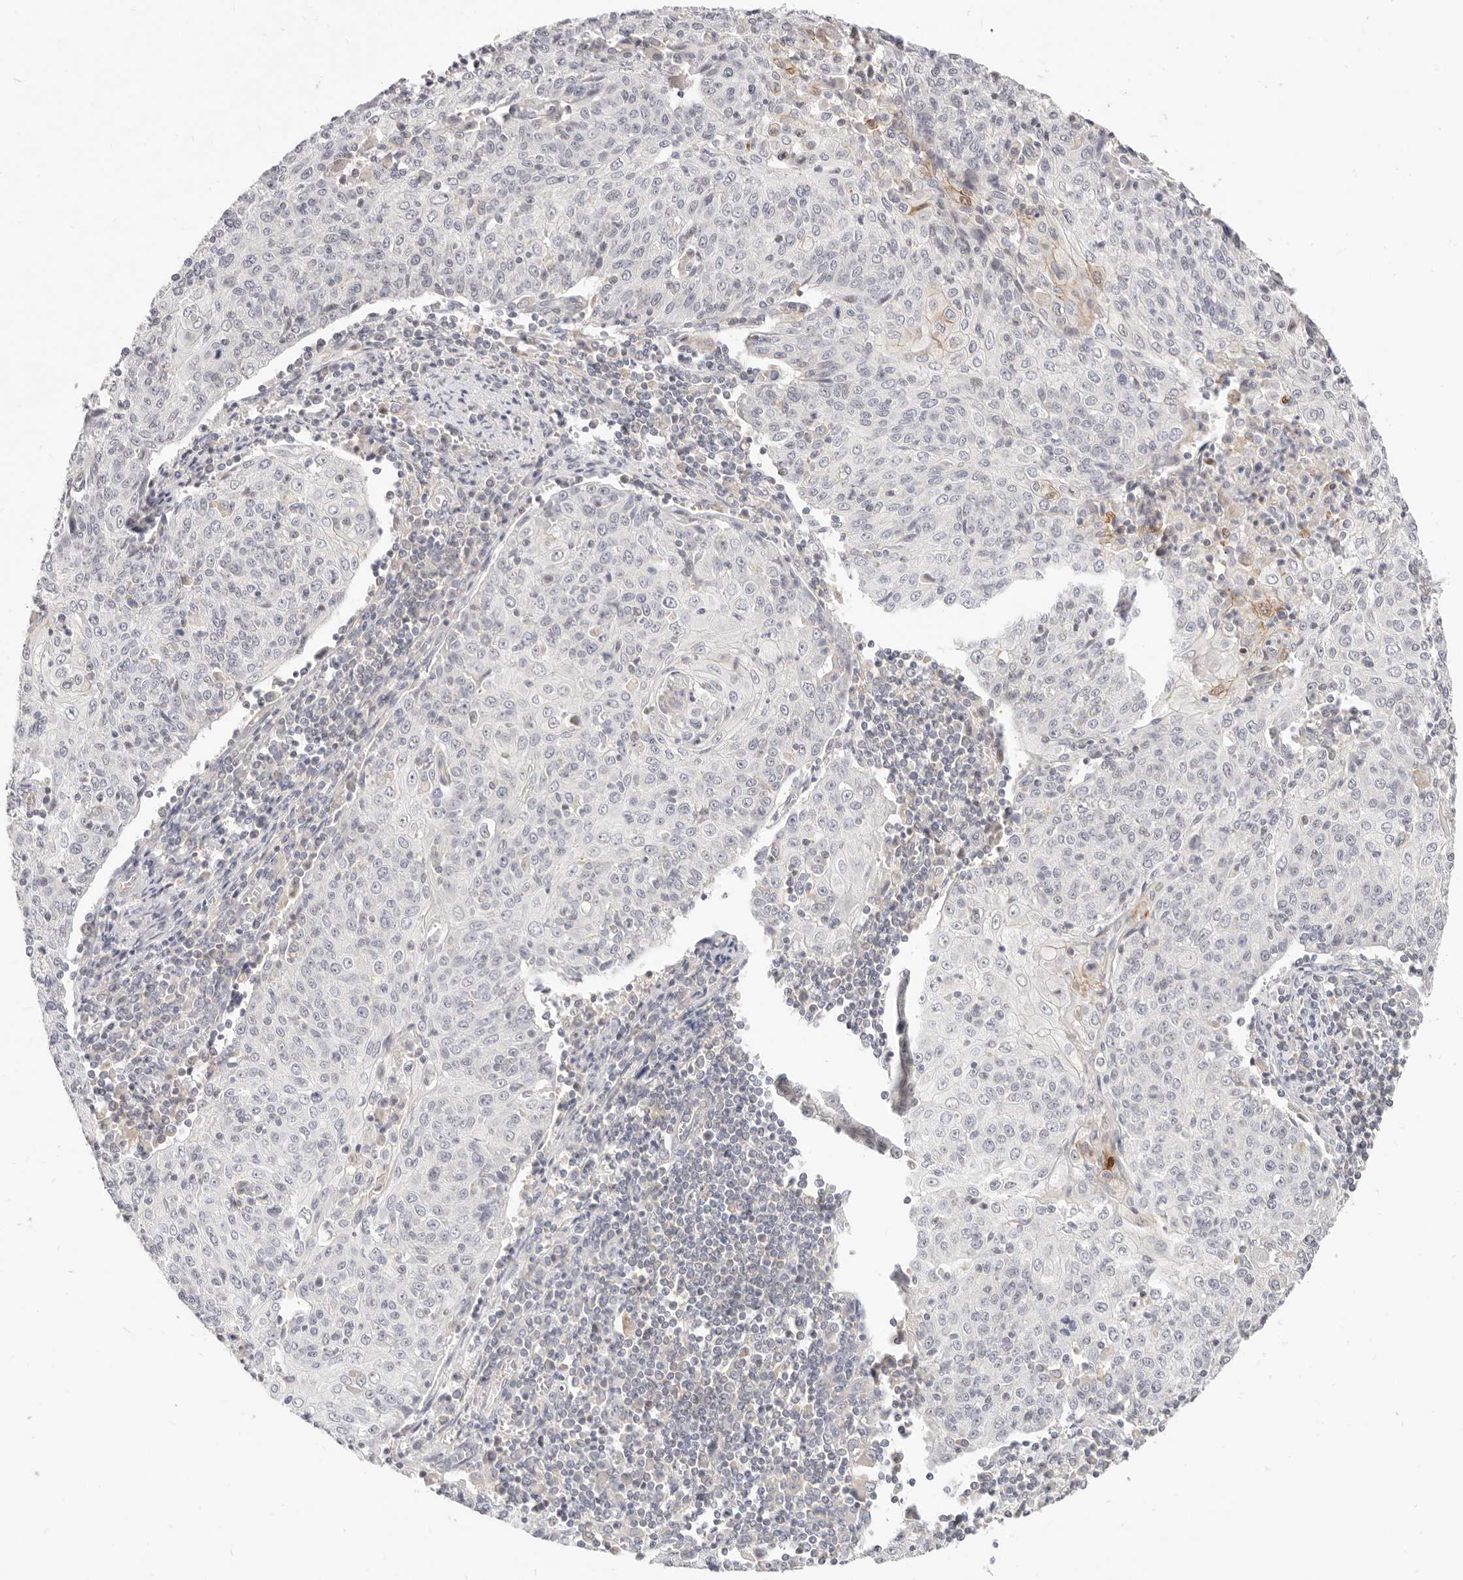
{"staining": {"intensity": "negative", "quantity": "none", "location": "none"}, "tissue": "cervical cancer", "cell_type": "Tumor cells", "image_type": "cancer", "snomed": [{"axis": "morphology", "description": "Squamous cell carcinoma, NOS"}, {"axis": "topography", "description": "Cervix"}], "caption": "The micrograph reveals no staining of tumor cells in squamous cell carcinoma (cervical). (DAB immunohistochemistry (IHC) with hematoxylin counter stain).", "gene": "LTB4R2", "patient": {"sex": "female", "age": 48}}